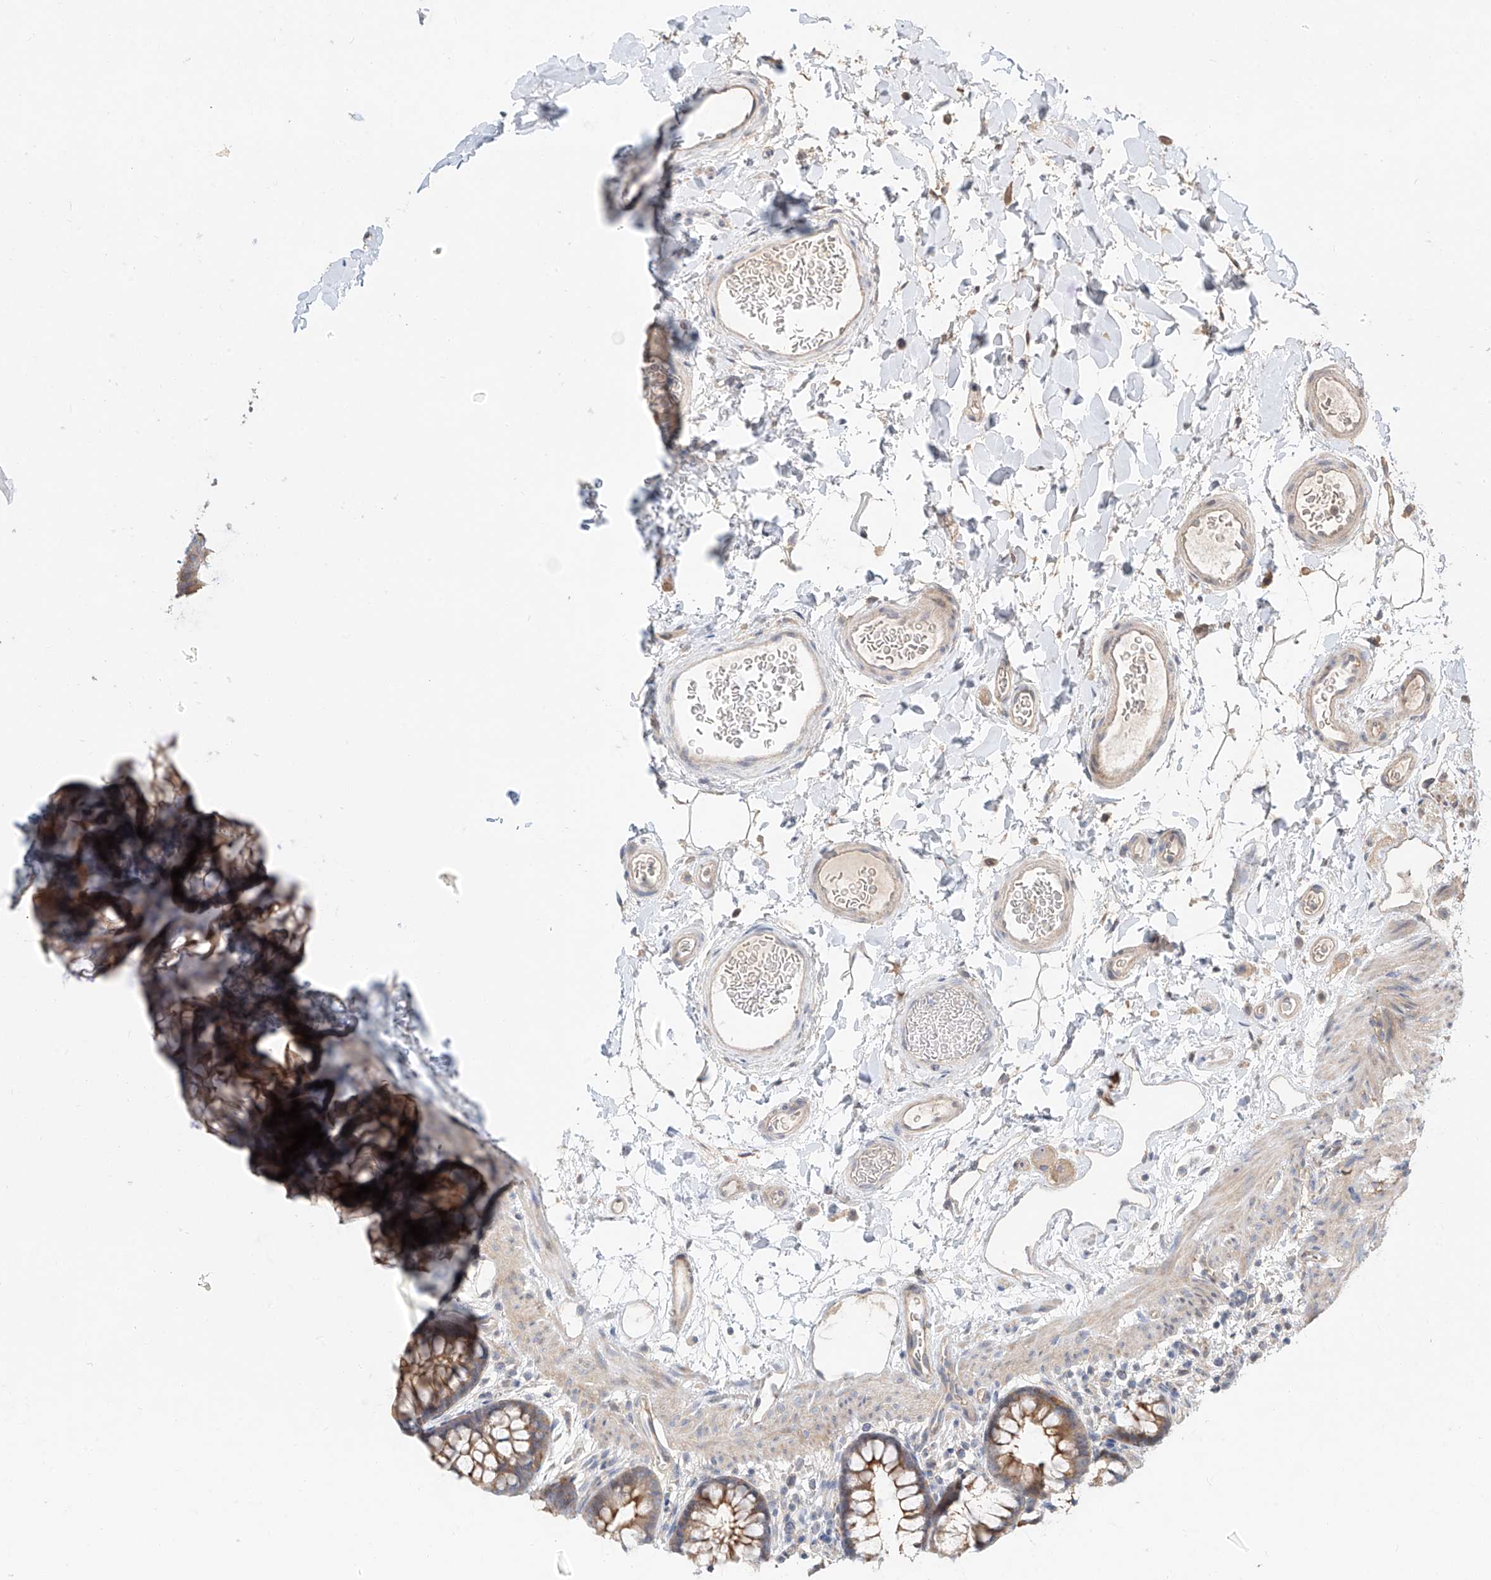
{"staining": {"intensity": "weak", "quantity": ">75%", "location": "cytoplasmic/membranous"}, "tissue": "colon", "cell_type": "Endothelial cells", "image_type": "normal", "snomed": [{"axis": "morphology", "description": "Normal tissue, NOS"}, {"axis": "topography", "description": "Colon"}], "caption": "Protein positivity by IHC demonstrates weak cytoplasmic/membranous positivity in approximately >75% of endothelial cells in normal colon.", "gene": "TMEM61", "patient": {"sex": "female", "age": 62}}